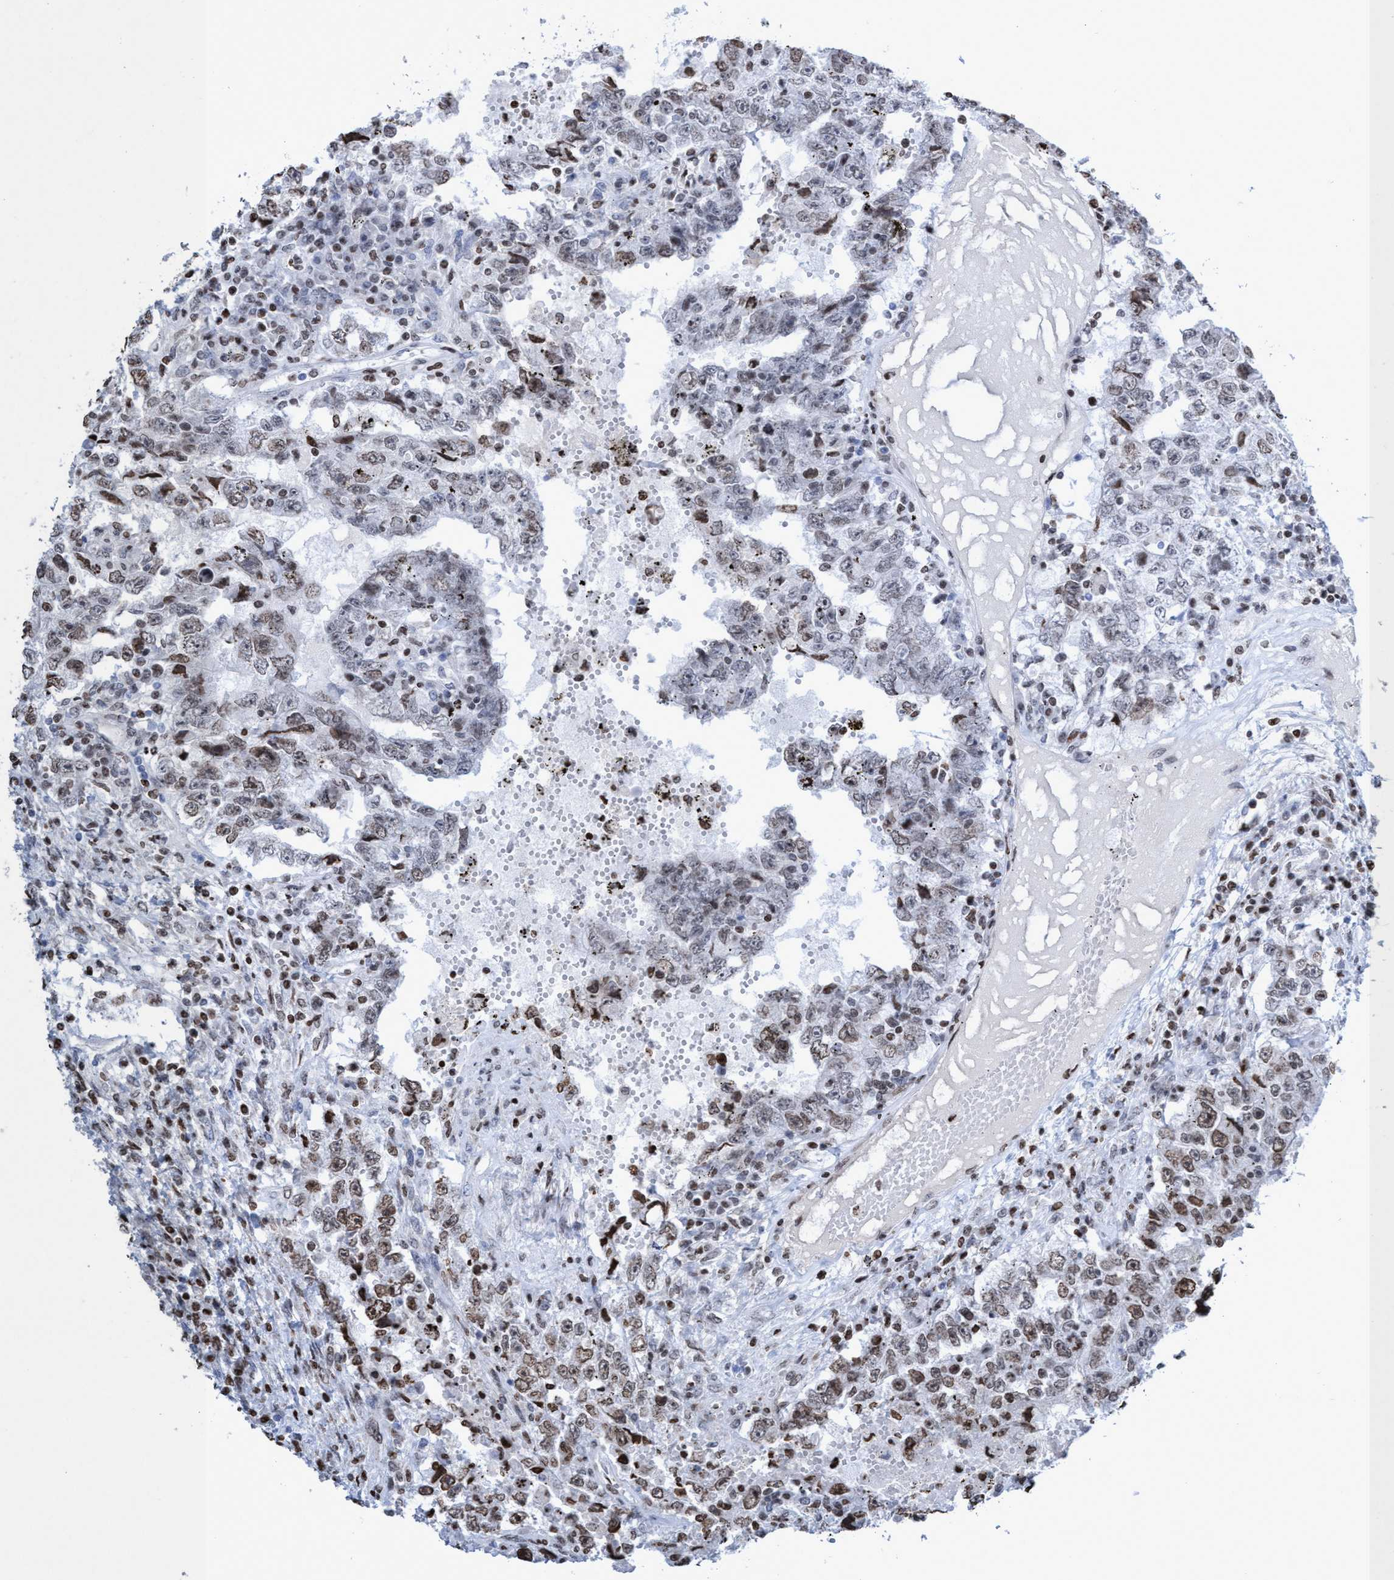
{"staining": {"intensity": "moderate", "quantity": "25%-75%", "location": "nuclear"}, "tissue": "testis cancer", "cell_type": "Tumor cells", "image_type": "cancer", "snomed": [{"axis": "morphology", "description": "Carcinoma, Embryonal, NOS"}, {"axis": "topography", "description": "Testis"}], "caption": "Testis cancer stained with a protein marker shows moderate staining in tumor cells.", "gene": "CBX2", "patient": {"sex": "male", "age": 26}}